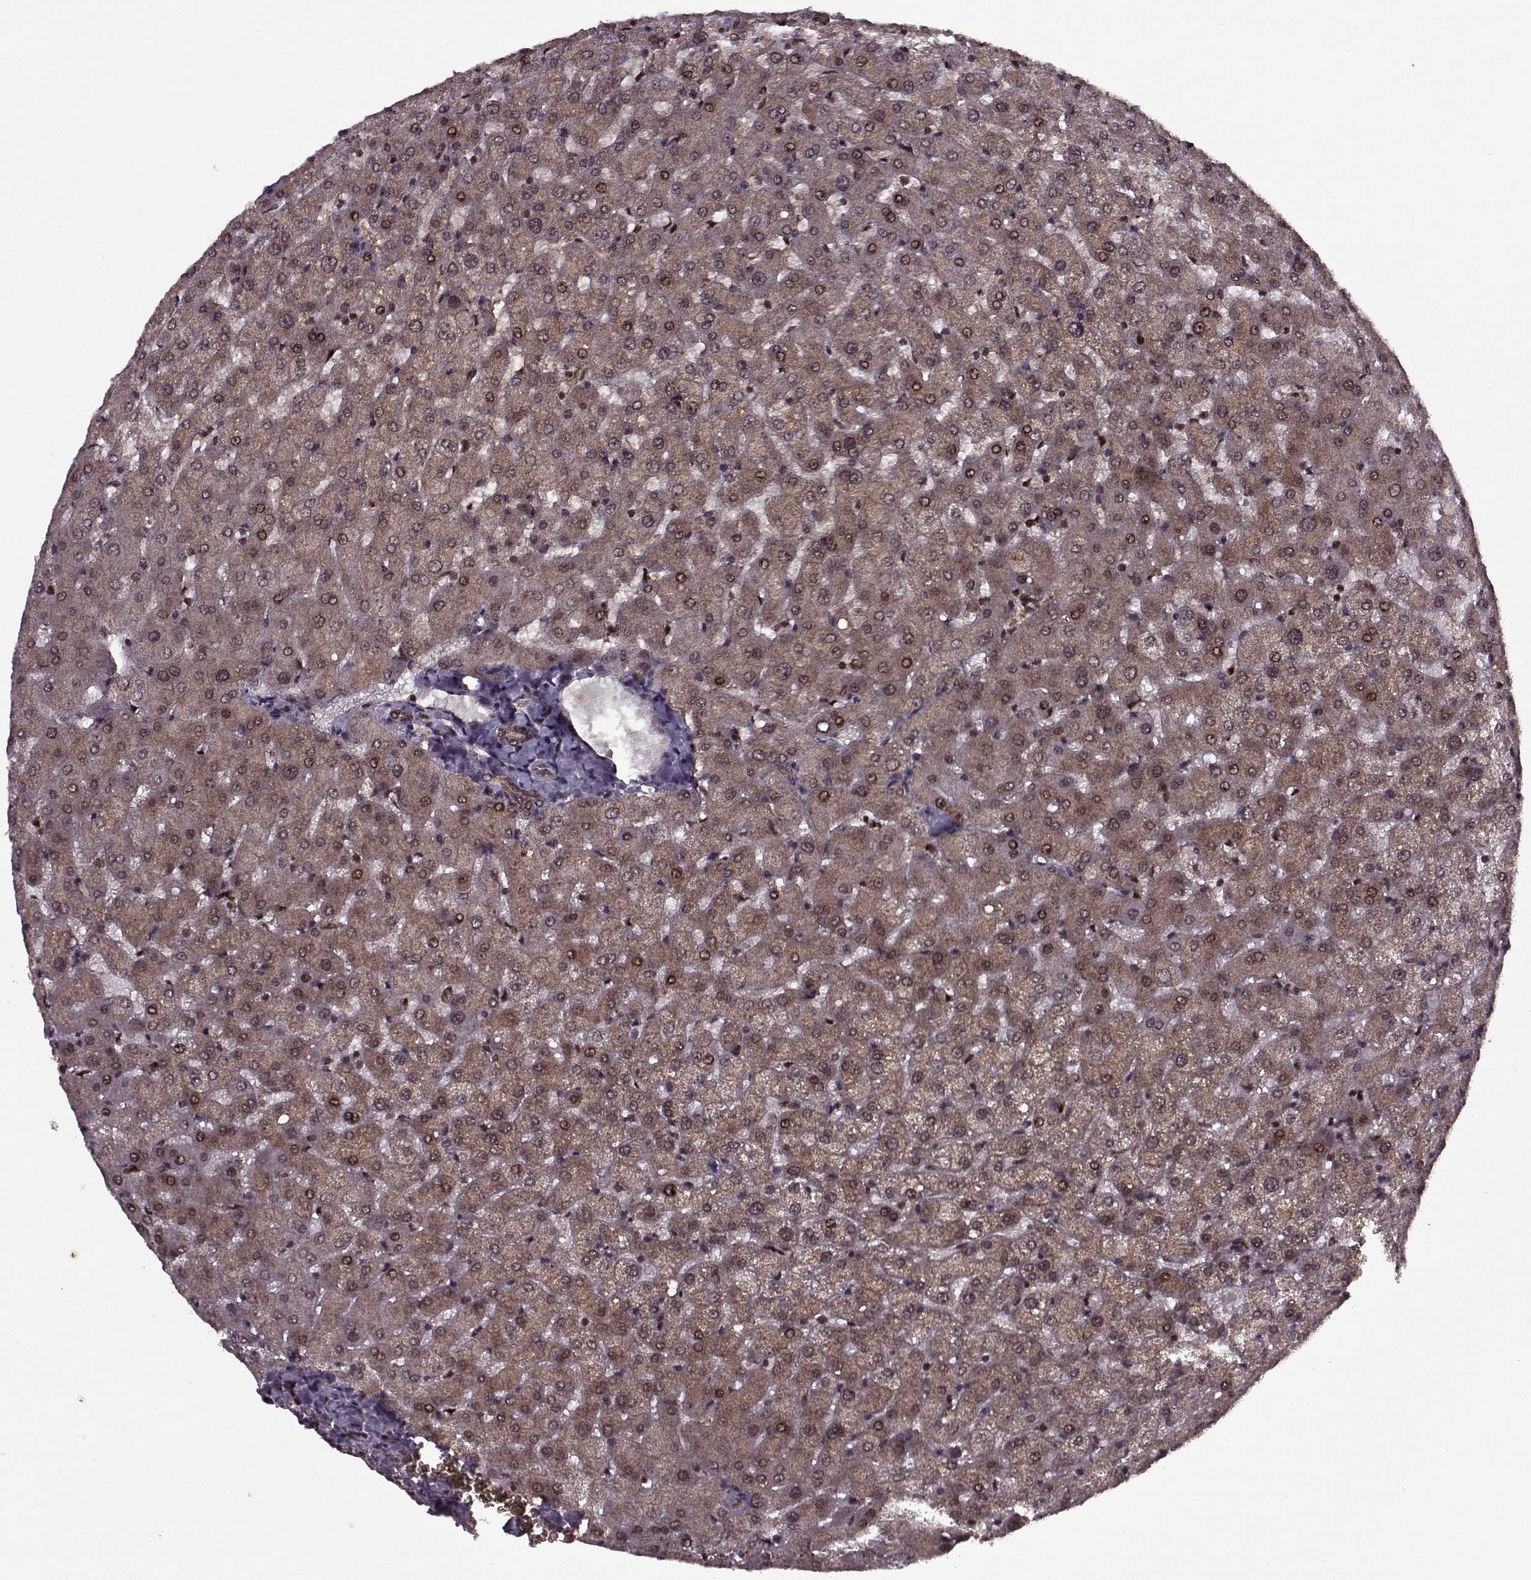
{"staining": {"intensity": "weak", "quantity": ">75%", "location": "cytoplasmic/membranous,nuclear"}, "tissue": "liver", "cell_type": "Cholangiocytes", "image_type": "normal", "snomed": [{"axis": "morphology", "description": "Normal tissue, NOS"}, {"axis": "topography", "description": "Liver"}], "caption": "Unremarkable liver demonstrates weak cytoplasmic/membranous,nuclear staining in about >75% of cholangiocytes.", "gene": "PSMA7", "patient": {"sex": "female", "age": 50}}